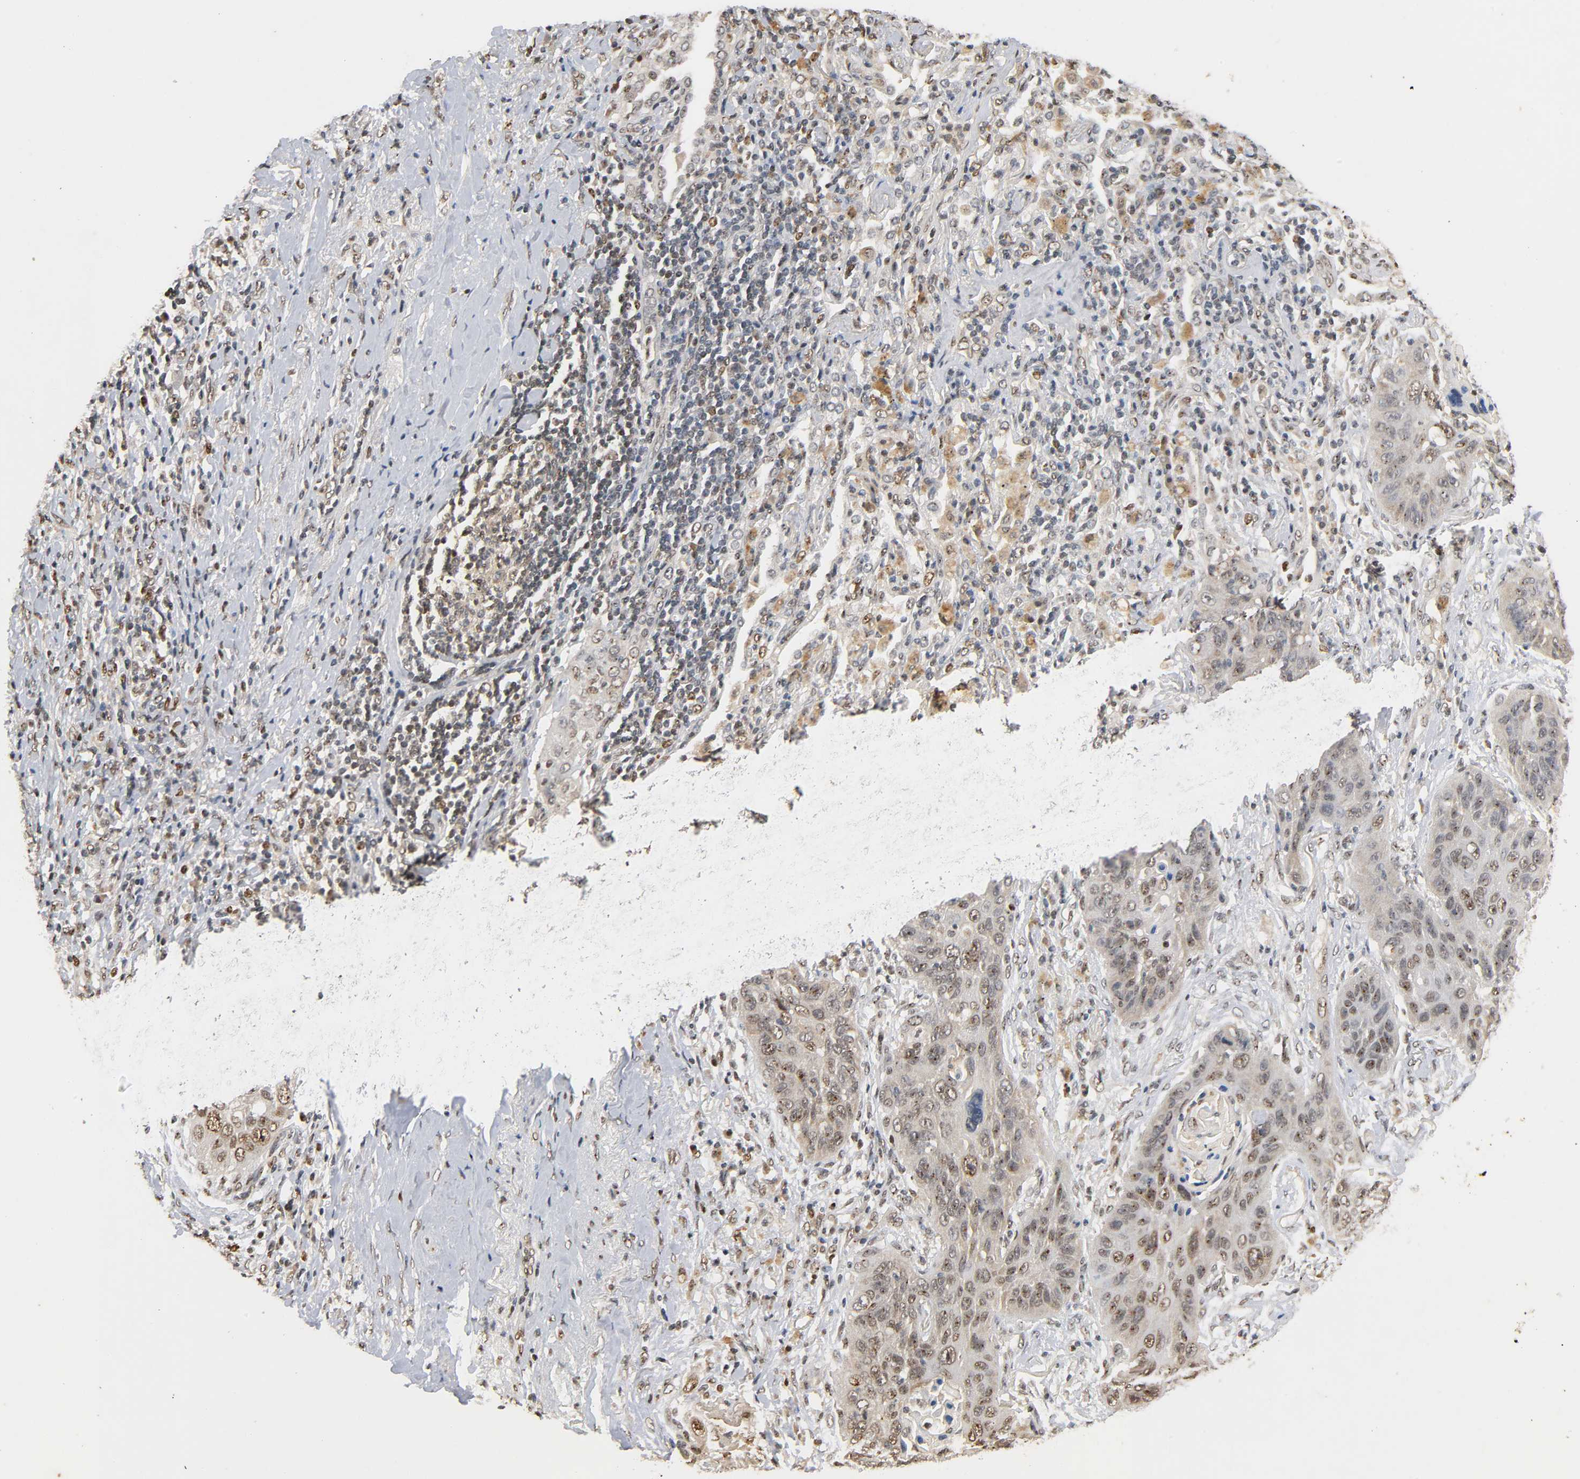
{"staining": {"intensity": "moderate", "quantity": "25%-75%", "location": "nuclear"}, "tissue": "lung cancer", "cell_type": "Tumor cells", "image_type": "cancer", "snomed": [{"axis": "morphology", "description": "Squamous cell carcinoma, NOS"}, {"axis": "topography", "description": "Lung"}], "caption": "IHC photomicrograph of neoplastic tissue: human lung cancer (squamous cell carcinoma) stained using IHC exhibits medium levels of moderate protein expression localized specifically in the nuclear of tumor cells, appearing as a nuclear brown color.", "gene": "UBC", "patient": {"sex": "female", "age": 67}}